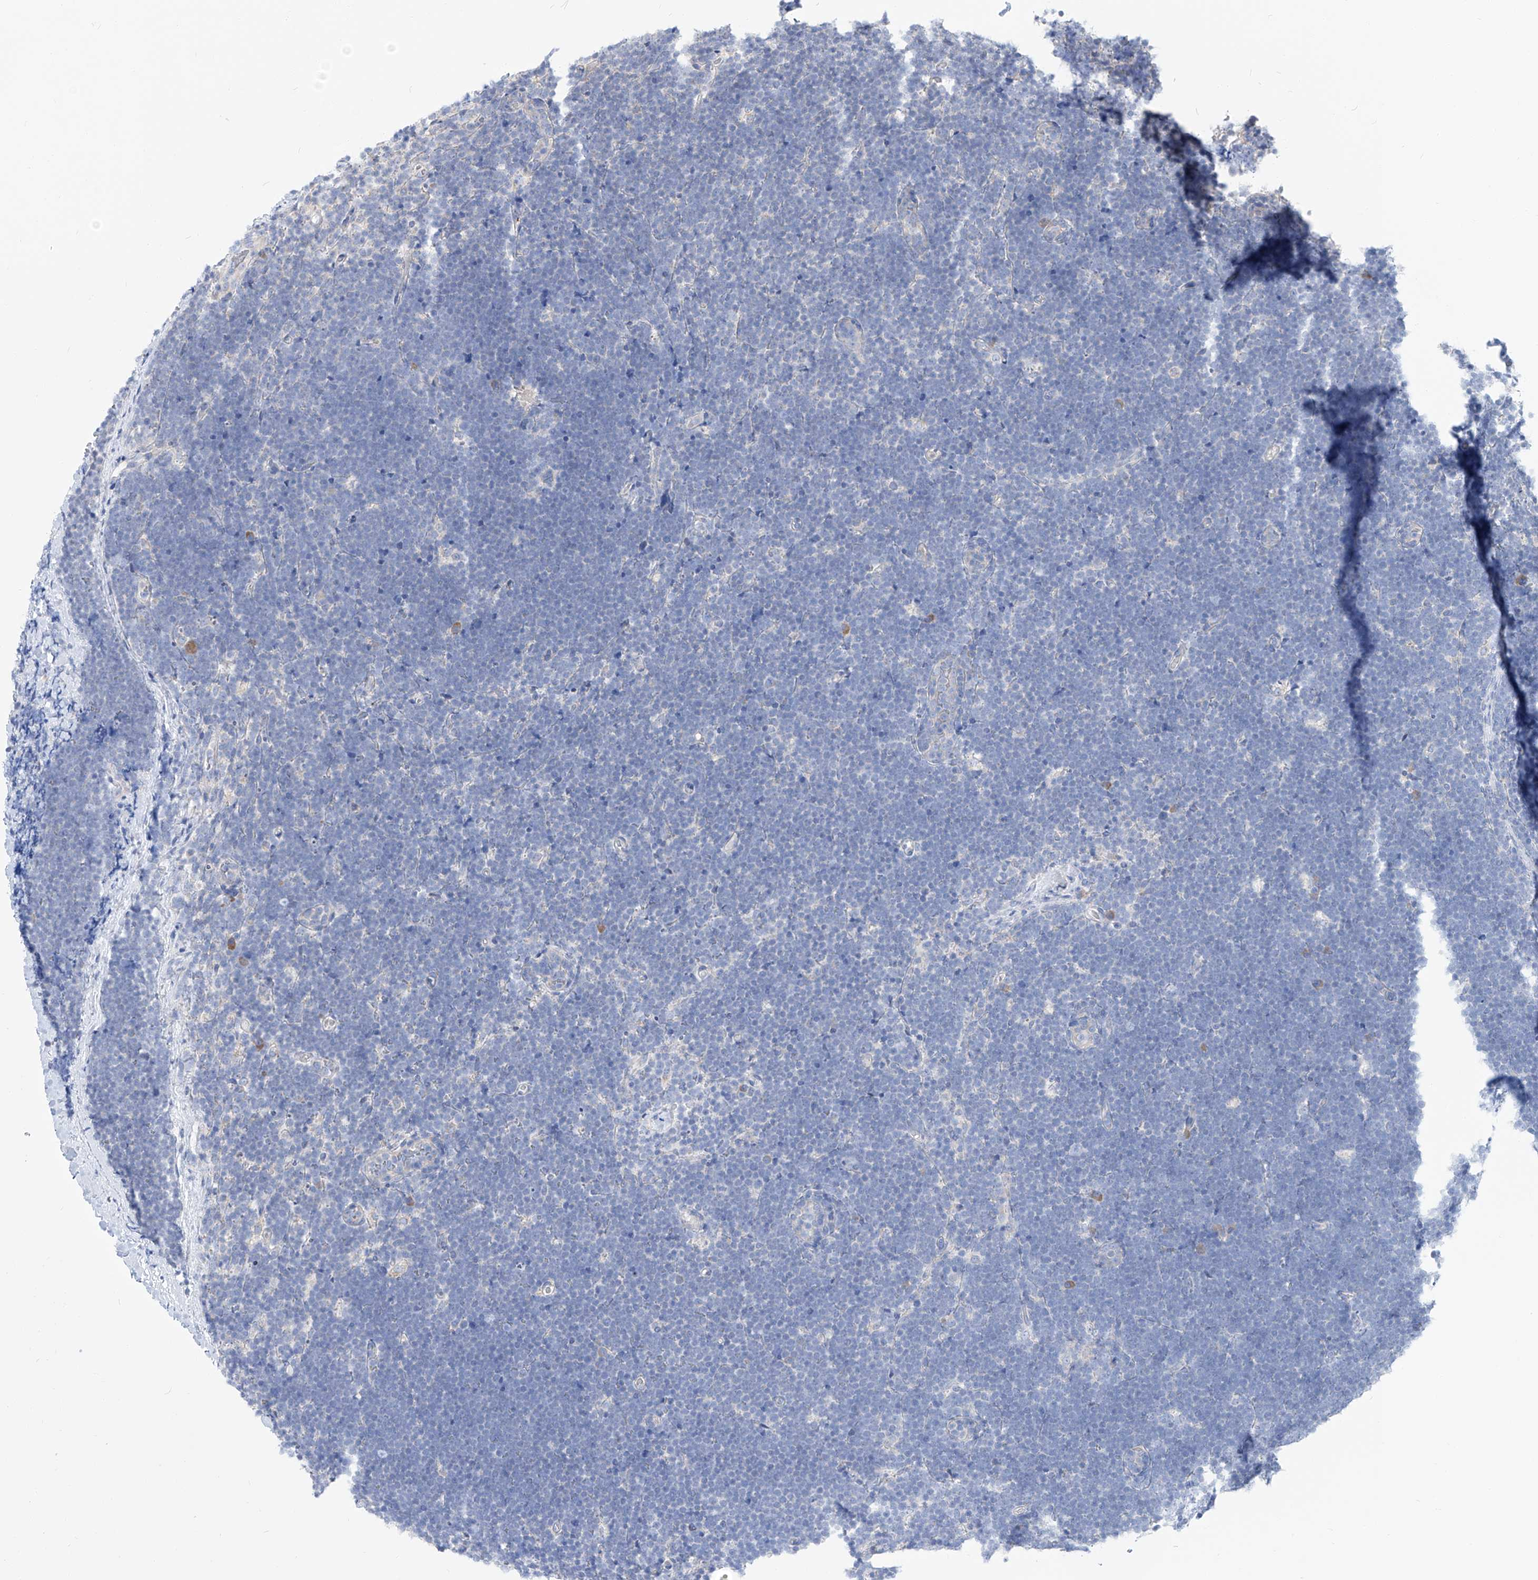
{"staining": {"intensity": "negative", "quantity": "none", "location": "none"}, "tissue": "lymphoma", "cell_type": "Tumor cells", "image_type": "cancer", "snomed": [{"axis": "morphology", "description": "Malignant lymphoma, non-Hodgkin's type, High grade"}, {"axis": "topography", "description": "Lymph node"}], "caption": "Immunohistochemical staining of human high-grade malignant lymphoma, non-Hodgkin's type reveals no significant expression in tumor cells.", "gene": "UFL1", "patient": {"sex": "male", "age": 13}}